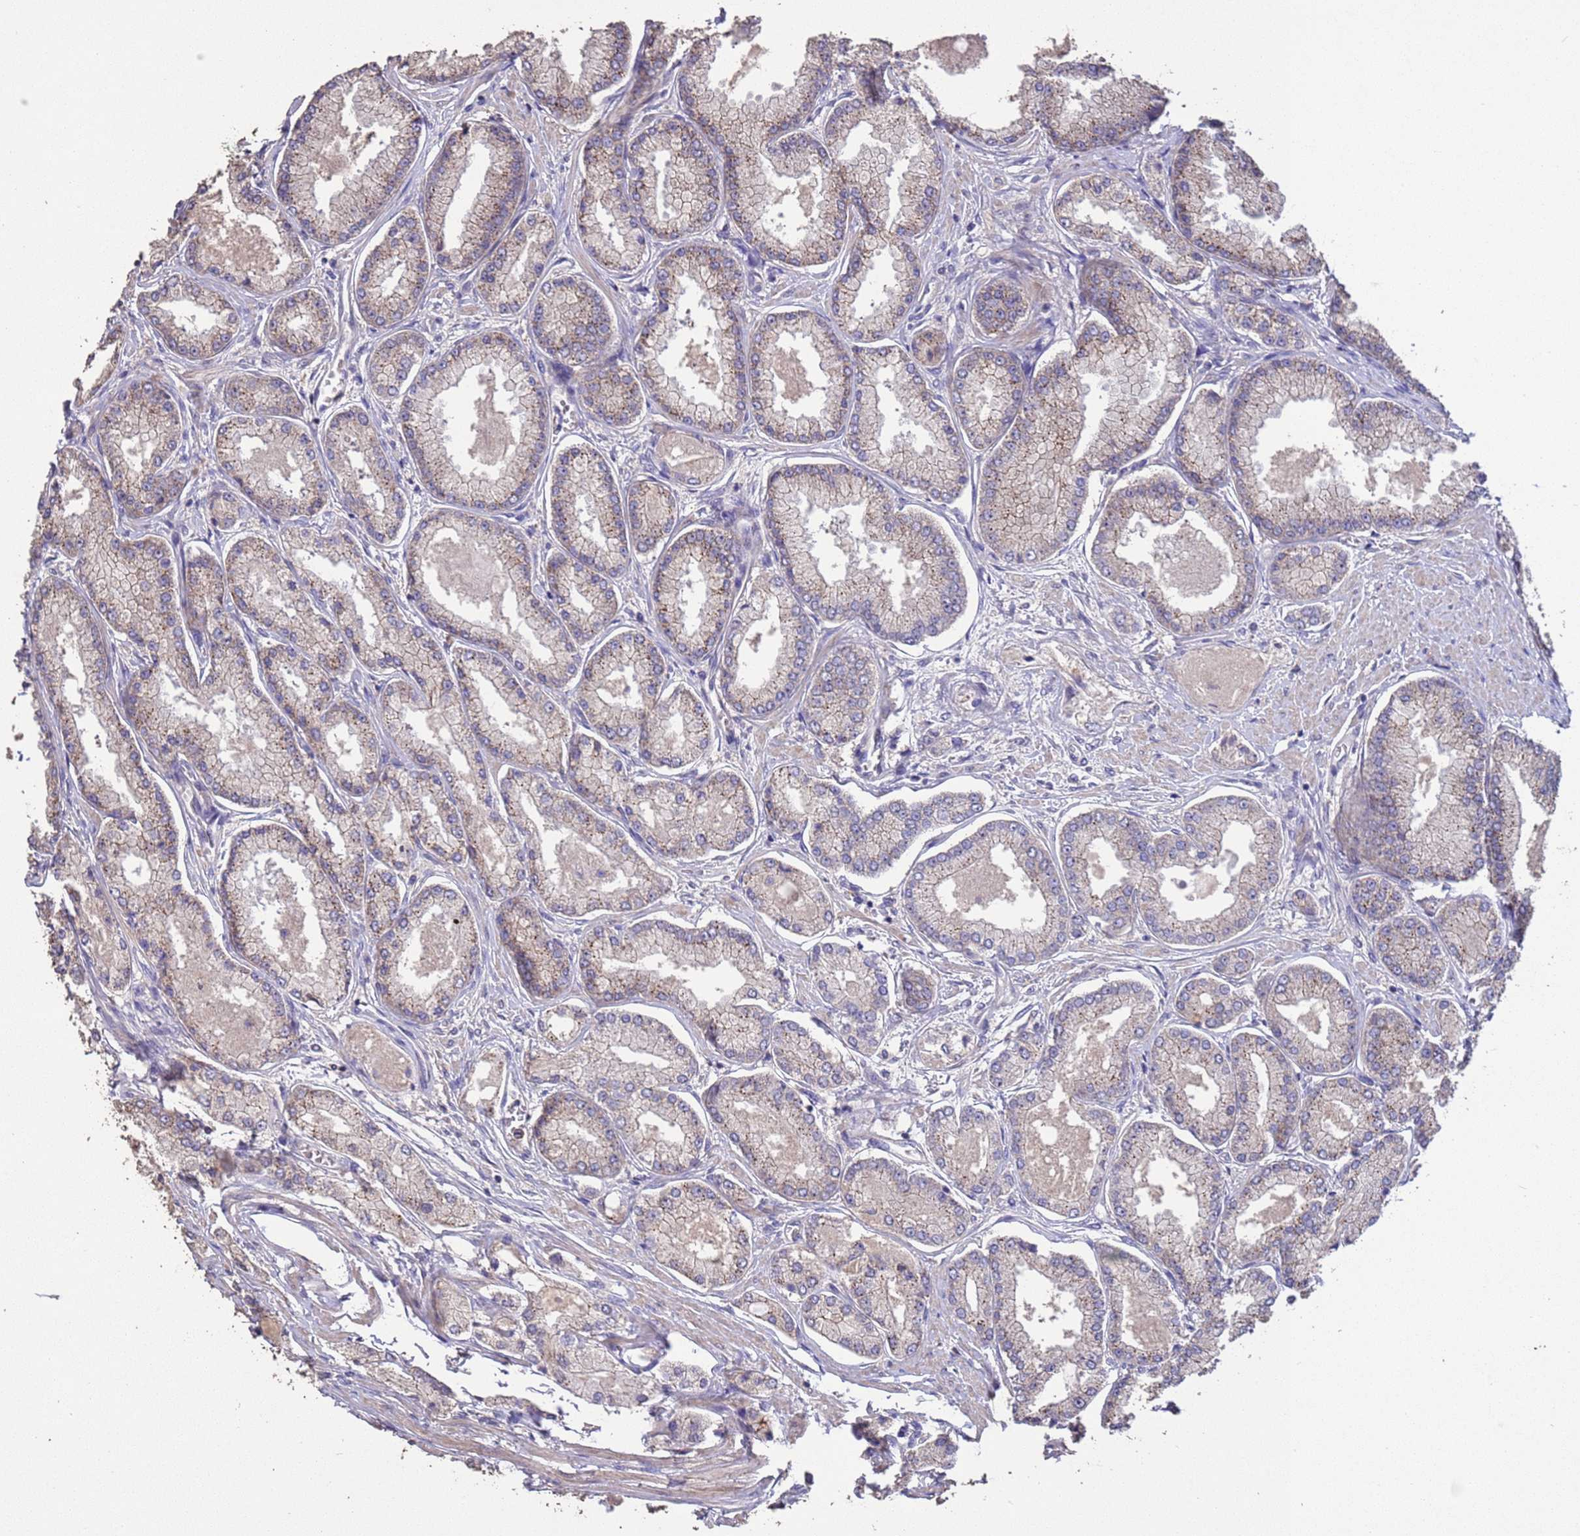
{"staining": {"intensity": "moderate", "quantity": "25%-75%", "location": "cytoplasmic/membranous"}, "tissue": "prostate cancer", "cell_type": "Tumor cells", "image_type": "cancer", "snomed": [{"axis": "morphology", "description": "Adenocarcinoma, Low grade"}, {"axis": "topography", "description": "Prostate"}], "caption": "IHC (DAB (3,3'-diaminobenzidine)) staining of human prostate low-grade adenocarcinoma reveals moderate cytoplasmic/membranous protein staining in approximately 25%-75% of tumor cells.", "gene": "SLC9B2", "patient": {"sex": "male", "age": 74}}